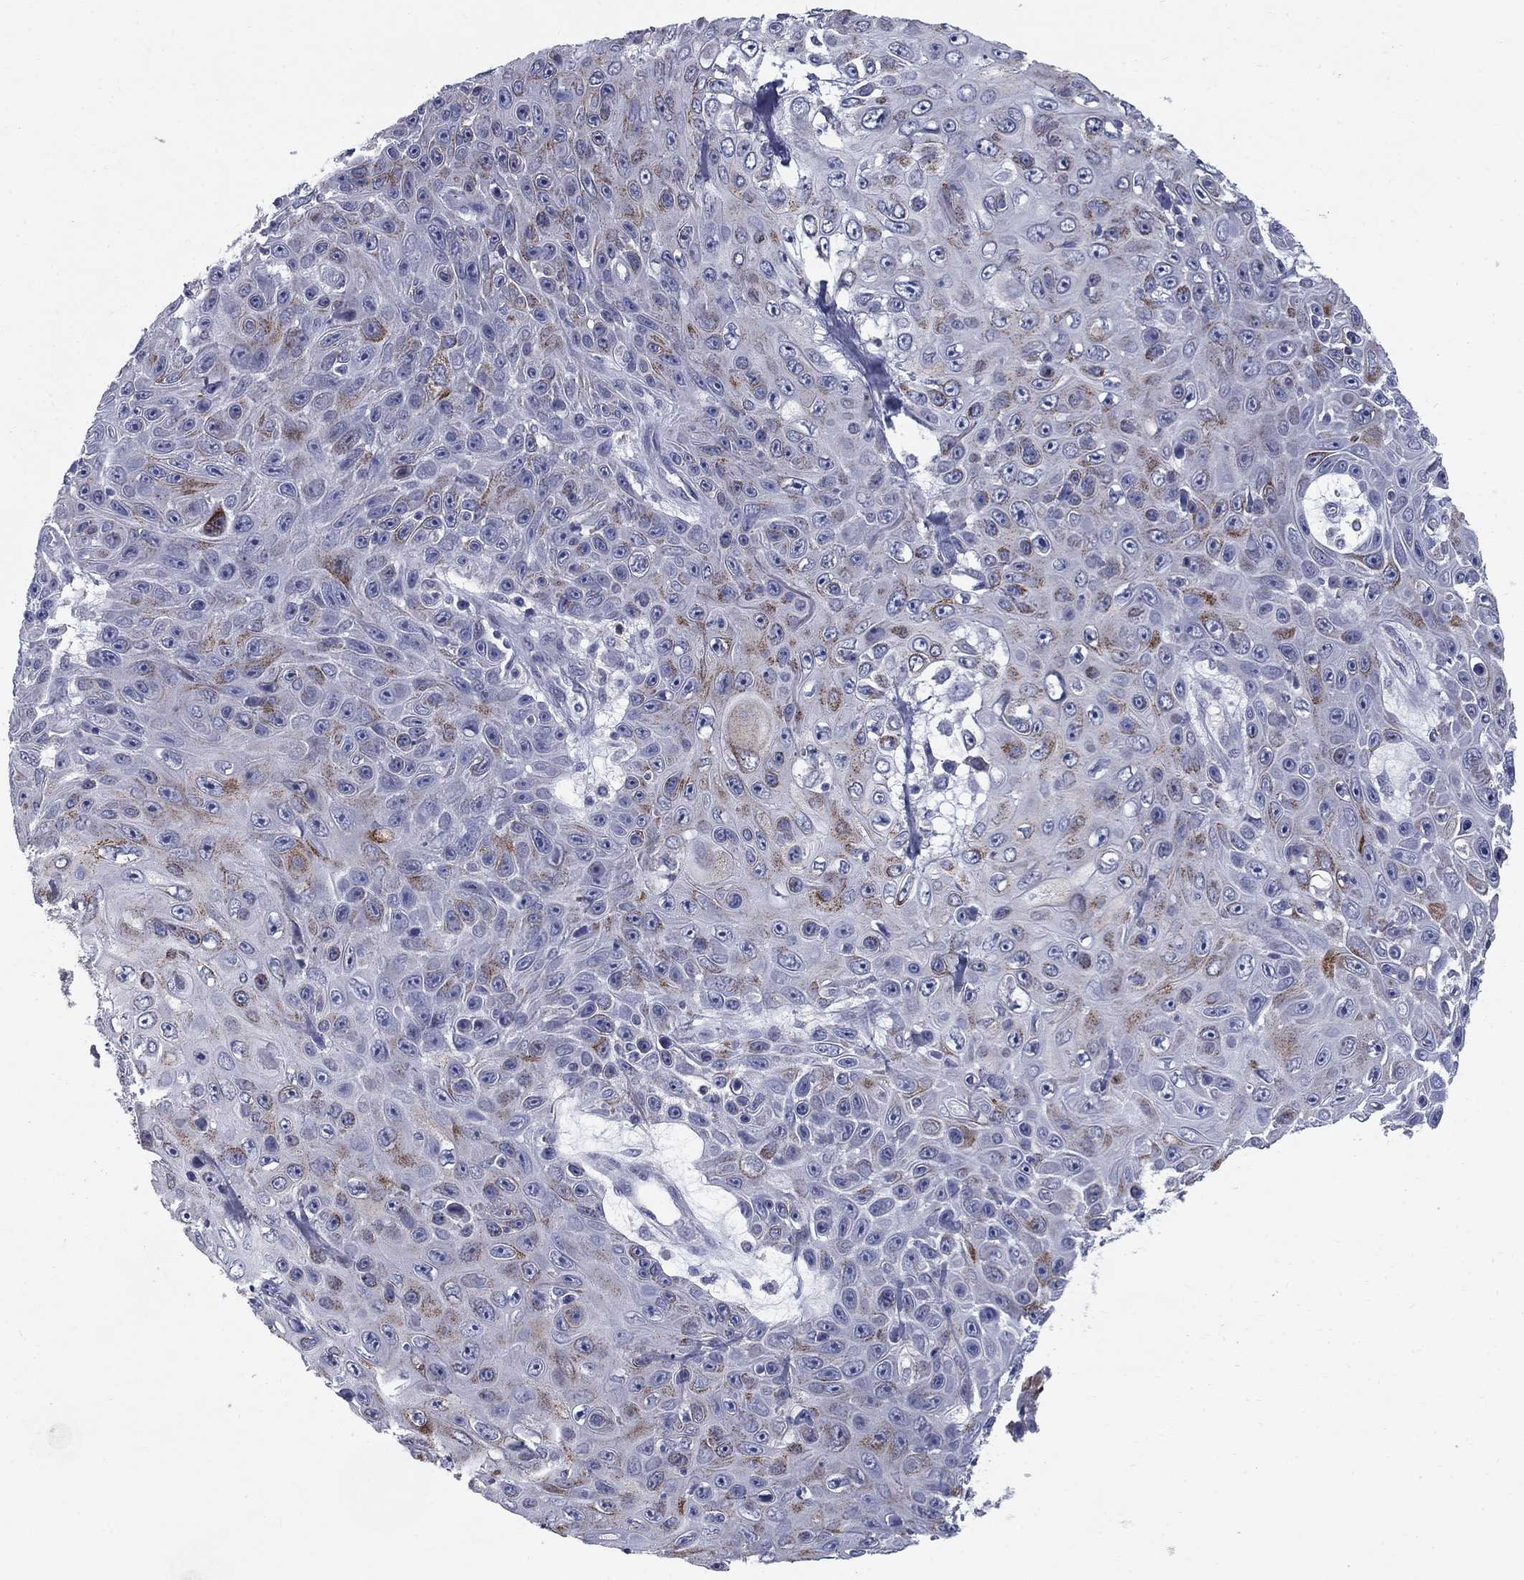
{"staining": {"intensity": "strong", "quantity": "<25%", "location": "cytoplasmic/membranous"}, "tissue": "skin cancer", "cell_type": "Tumor cells", "image_type": "cancer", "snomed": [{"axis": "morphology", "description": "Squamous cell carcinoma, NOS"}, {"axis": "topography", "description": "Skin"}], "caption": "Squamous cell carcinoma (skin) stained with a brown dye reveals strong cytoplasmic/membranous positive expression in about <25% of tumor cells.", "gene": "NTRK2", "patient": {"sex": "male", "age": 82}}